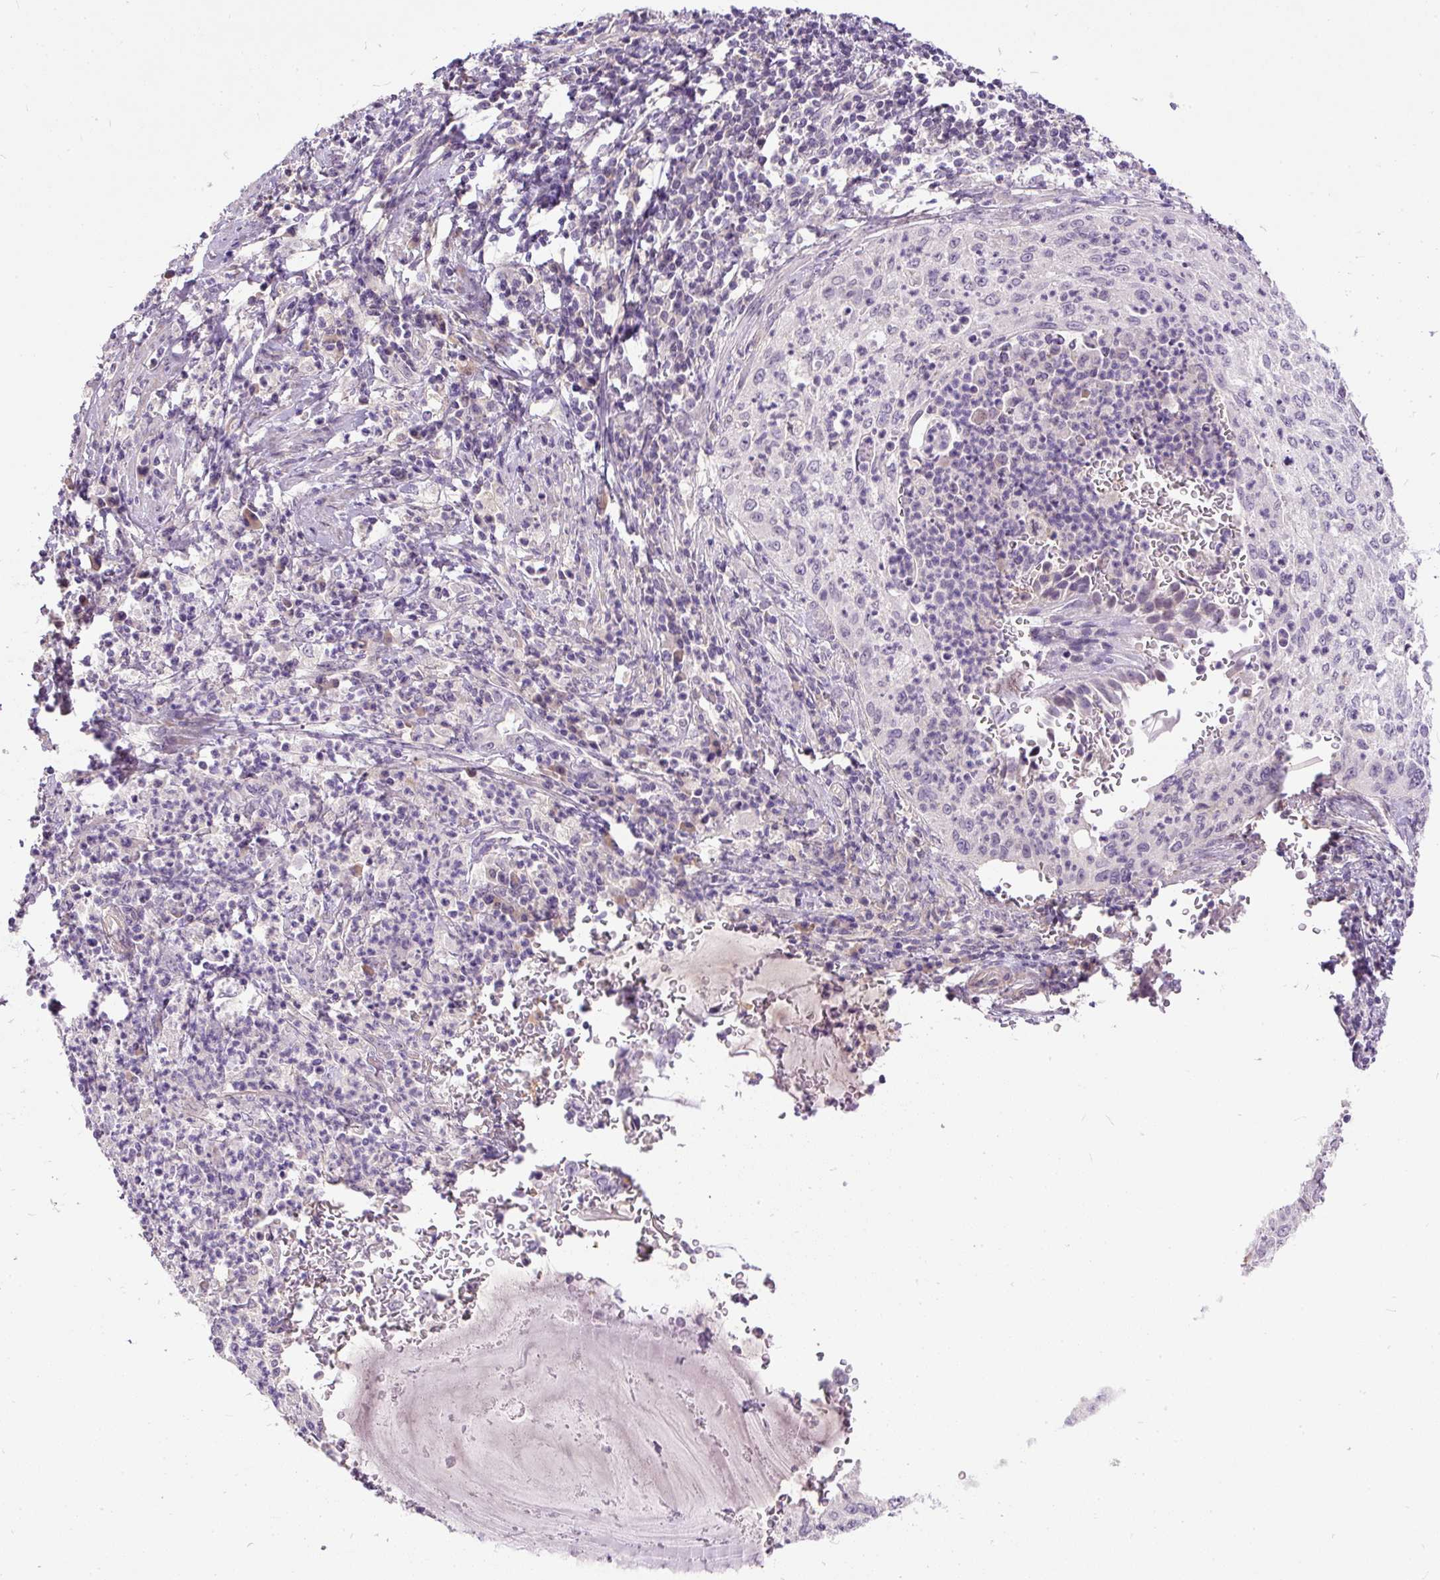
{"staining": {"intensity": "negative", "quantity": "none", "location": "none"}, "tissue": "cervical cancer", "cell_type": "Tumor cells", "image_type": "cancer", "snomed": [{"axis": "morphology", "description": "Squamous cell carcinoma, NOS"}, {"axis": "topography", "description": "Cervix"}], "caption": "This is an immunohistochemistry histopathology image of human squamous cell carcinoma (cervical). There is no staining in tumor cells.", "gene": "KRTAP20-3", "patient": {"sex": "female", "age": 30}}